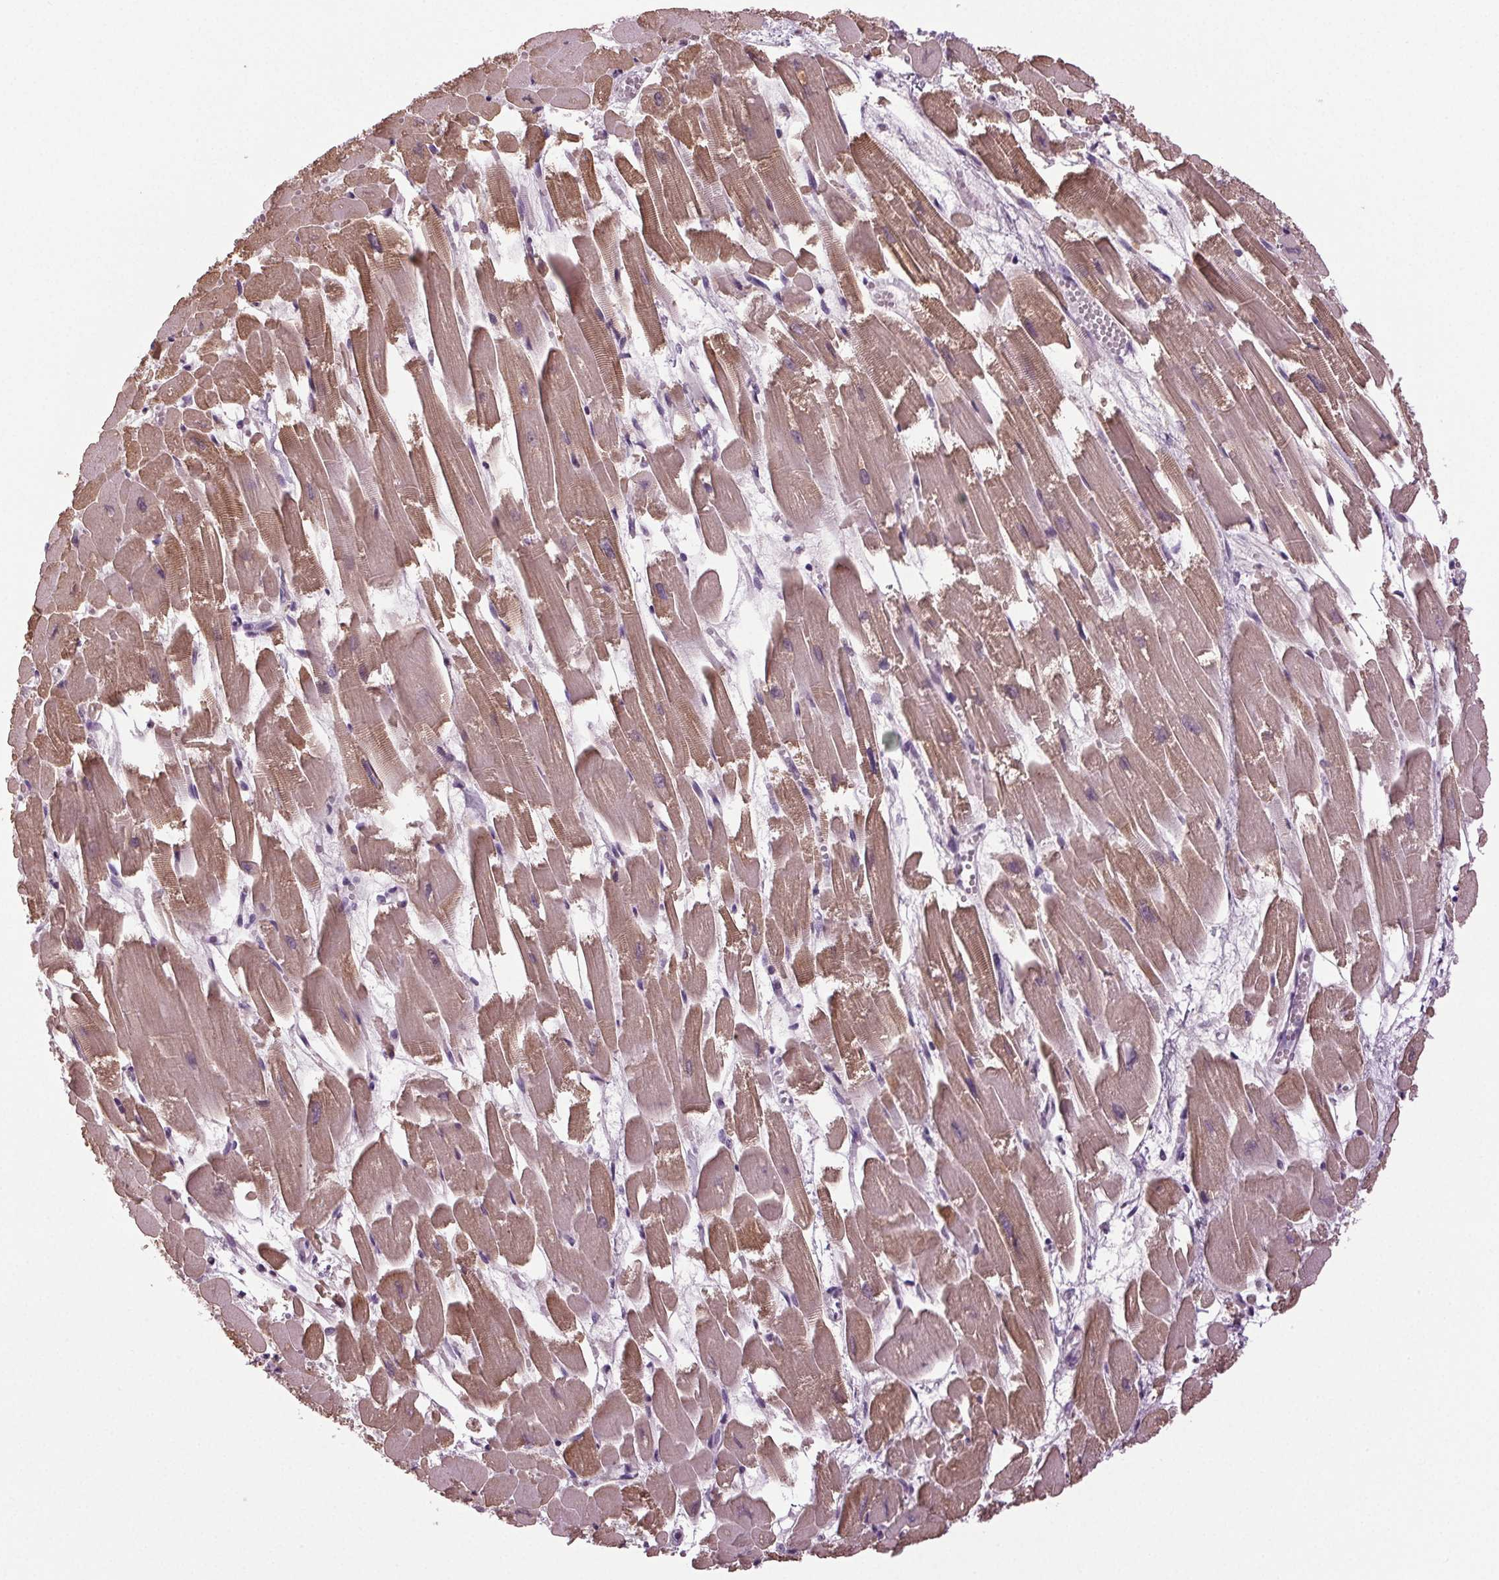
{"staining": {"intensity": "moderate", "quantity": ">75%", "location": "cytoplasmic/membranous"}, "tissue": "heart muscle", "cell_type": "Cardiomyocytes", "image_type": "normal", "snomed": [{"axis": "morphology", "description": "Normal tissue, NOS"}, {"axis": "topography", "description": "Heart"}], "caption": "DAB immunohistochemical staining of unremarkable human heart muscle shows moderate cytoplasmic/membranous protein positivity in approximately >75% of cardiomyocytes. Nuclei are stained in blue.", "gene": "DNAH12", "patient": {"sex": "female", "age": 52}}